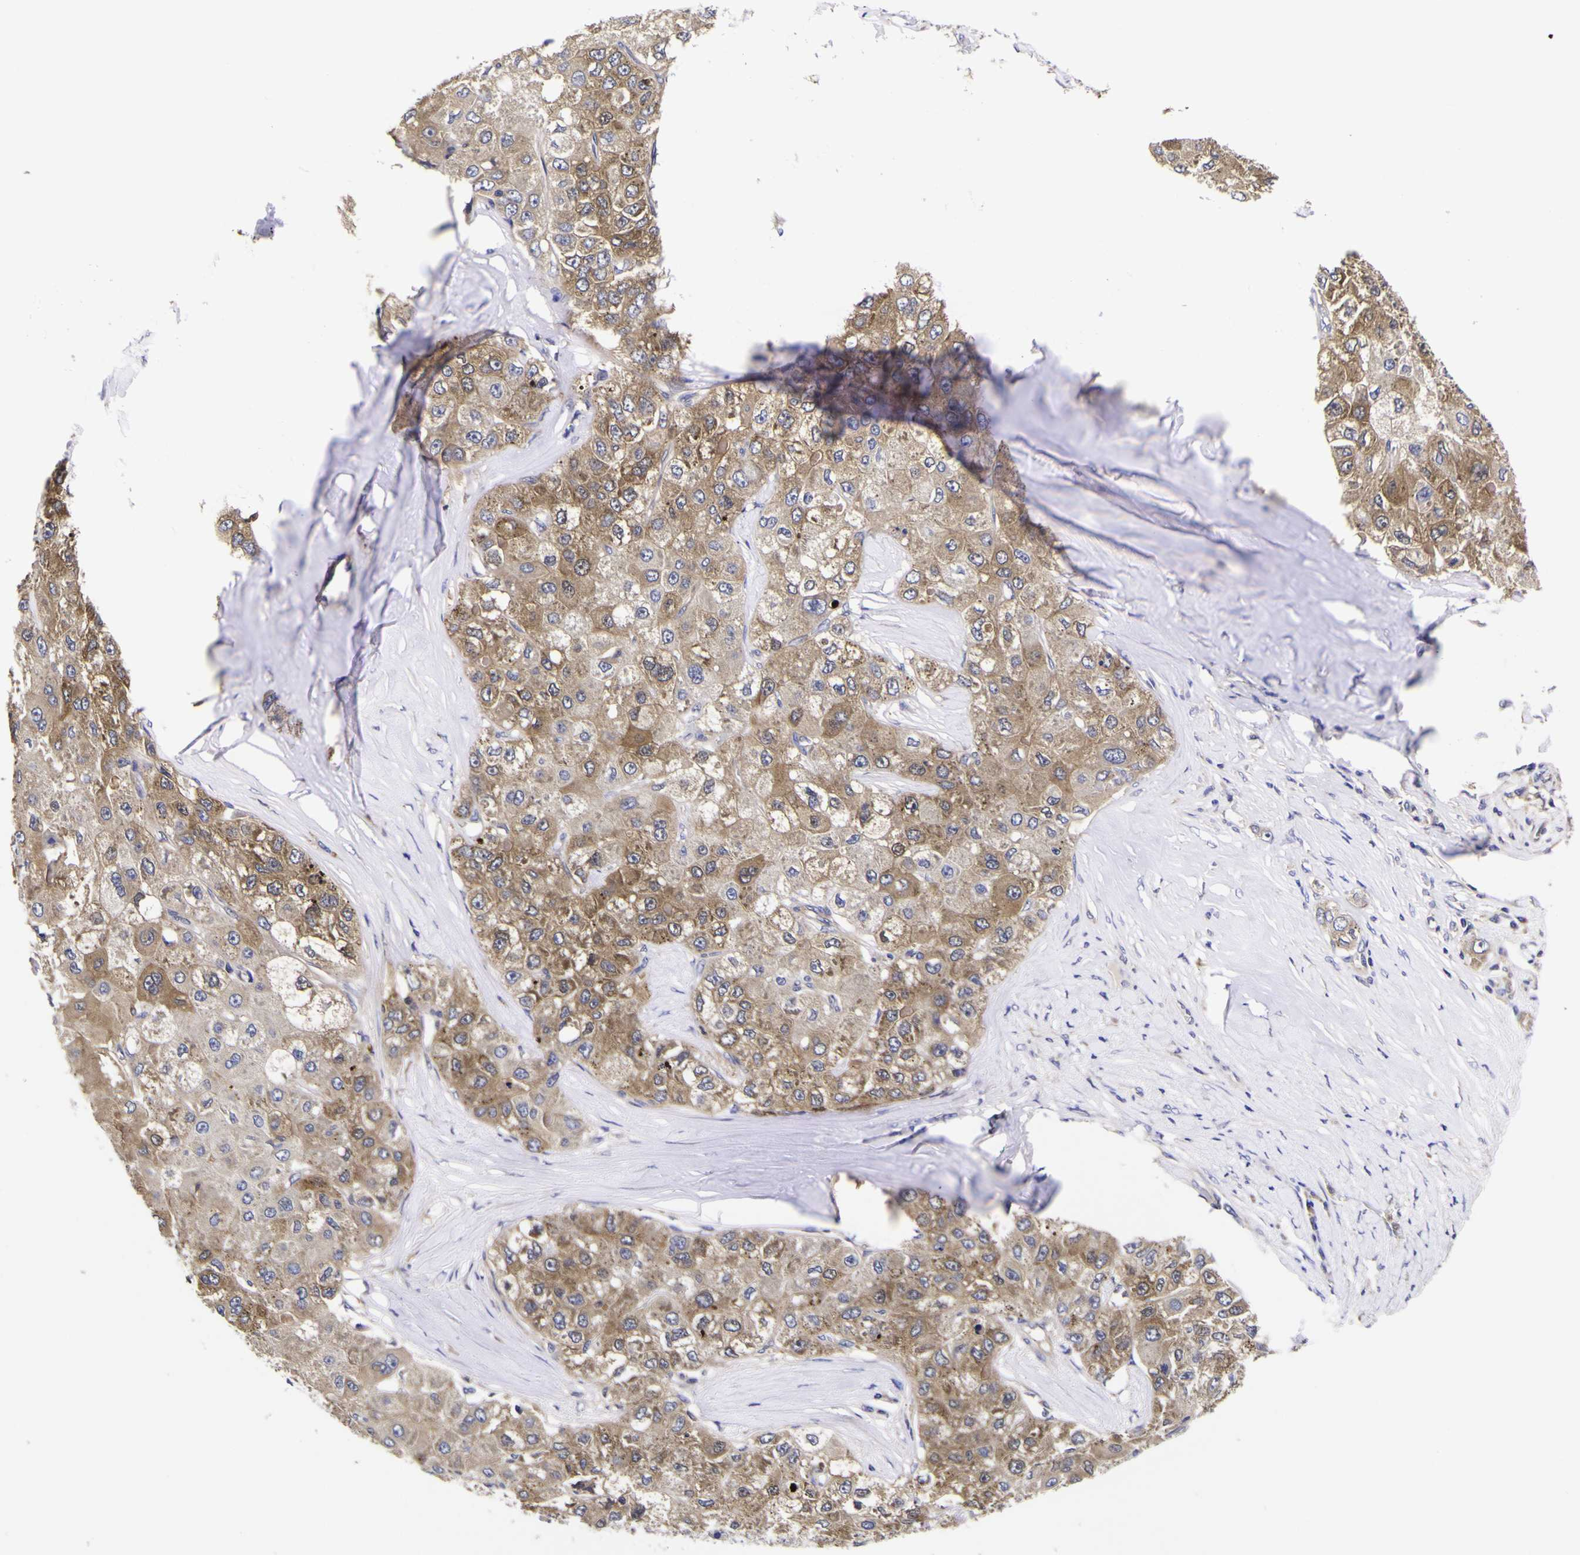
{"staining": {"intensity": "weak", "quantity": ">75%", "location": "cytoplasmic/membranous"}, "tissue": "liver cancer", "cell_type": "Tumor cells", "image_type": "cancer", "snomed": [{"axis": "morphology", "description": "Carcinoma, Hepatocellular, NOS"}, {"axis": "topography", "description": "Liver"}], "caption": "Tumor cells demonstrate low levels of weak cytoplasmic/membranous expression in approximately >75% of cells in human liver cancer (hepatocellular carcinoma).", "gene": "MAPK14", "patient": {"sex": "male", "age": 80}}